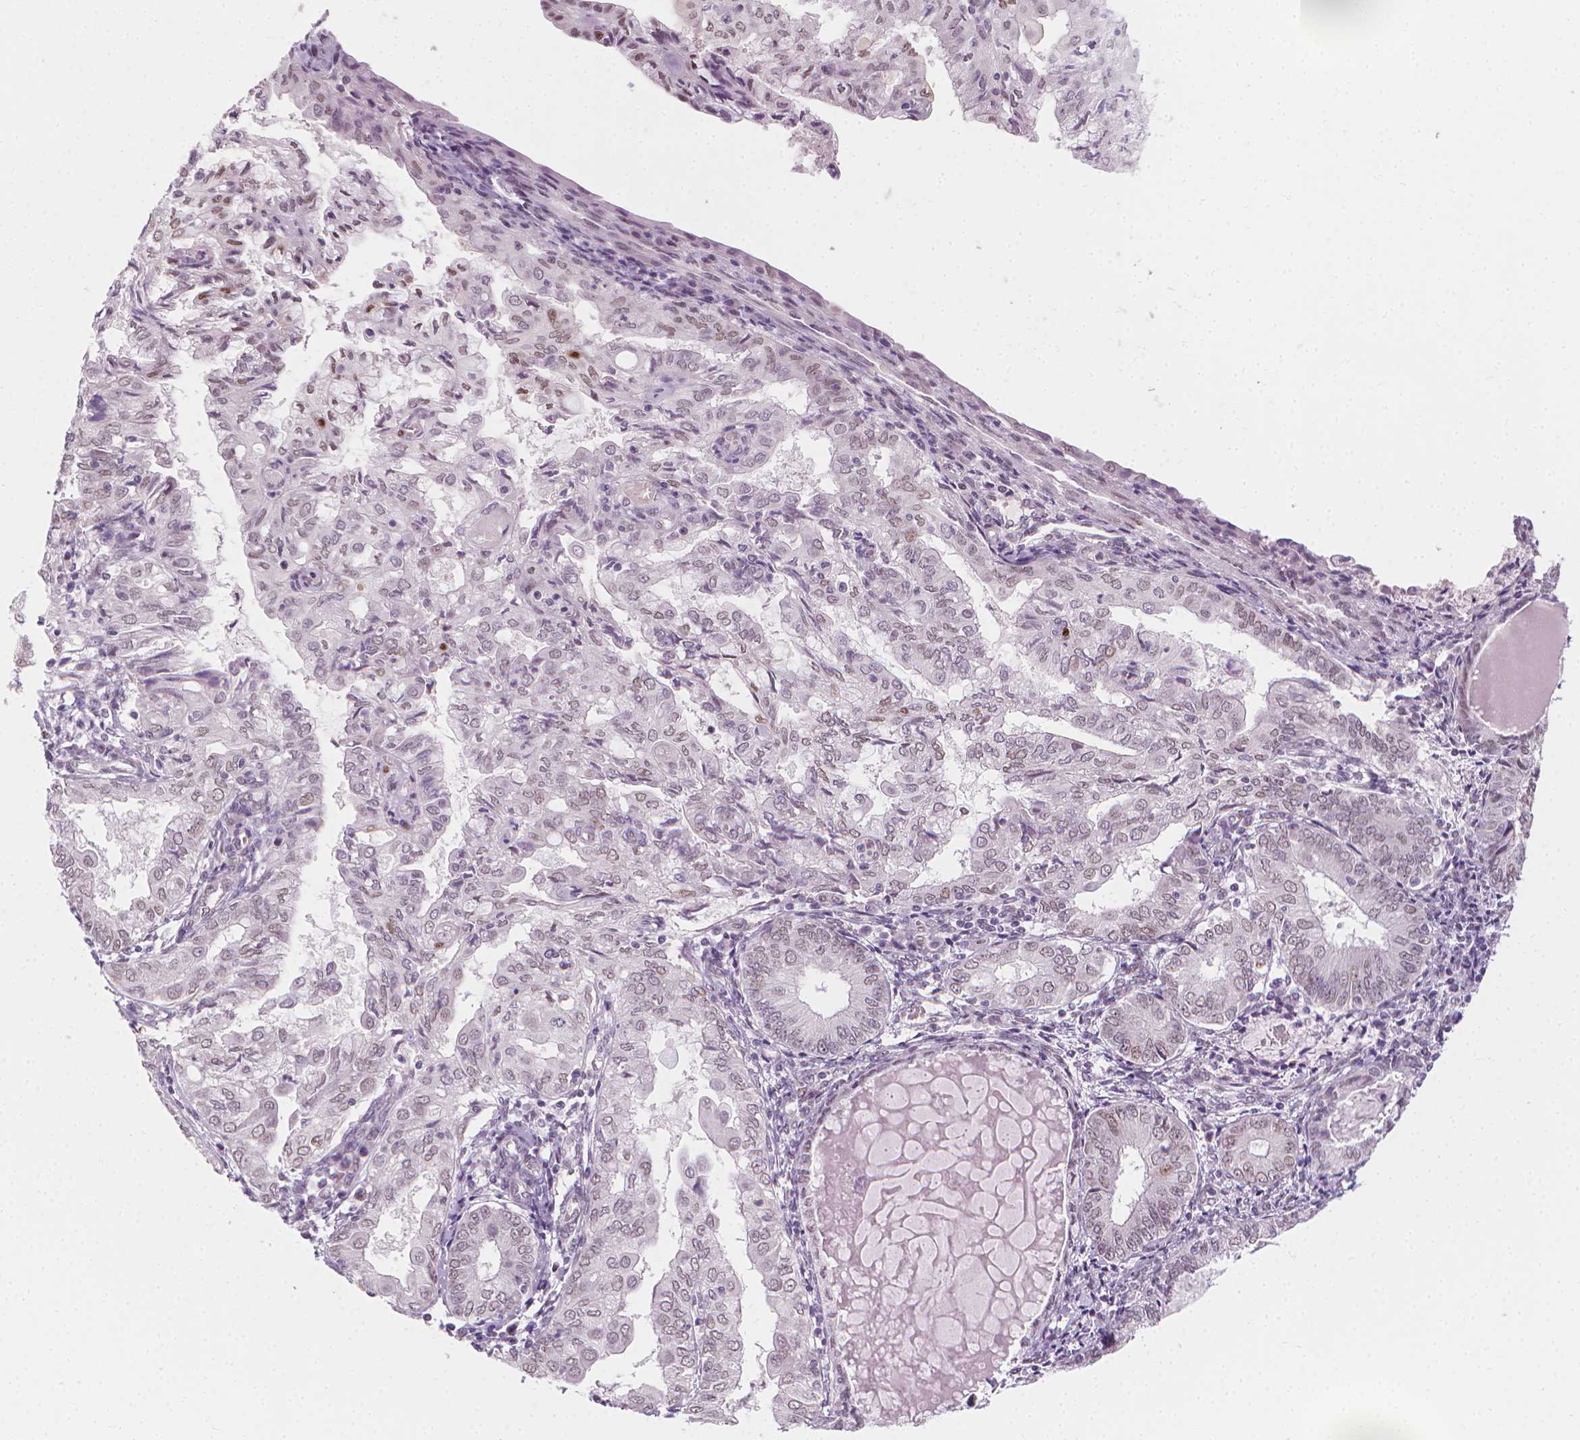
{"staining": {"intensity": "negative", "quantity": "none", "location": "none"}, "tissue": "endometrial cancer", "cell_type": "Tumor cells", "image_type": "cancer", "snomed": [{"axis": "morphology", "description": "Adenocarcinoma, NOS"}, {"axis": "topography", "description": "Endometrium"}], "caption": "Tumor cells are negative for brown protein staining in endometrial cancer (adenocarcinoma).", "gene": "CDKN1C", "patient": {"sex": "female", "age": 68}}